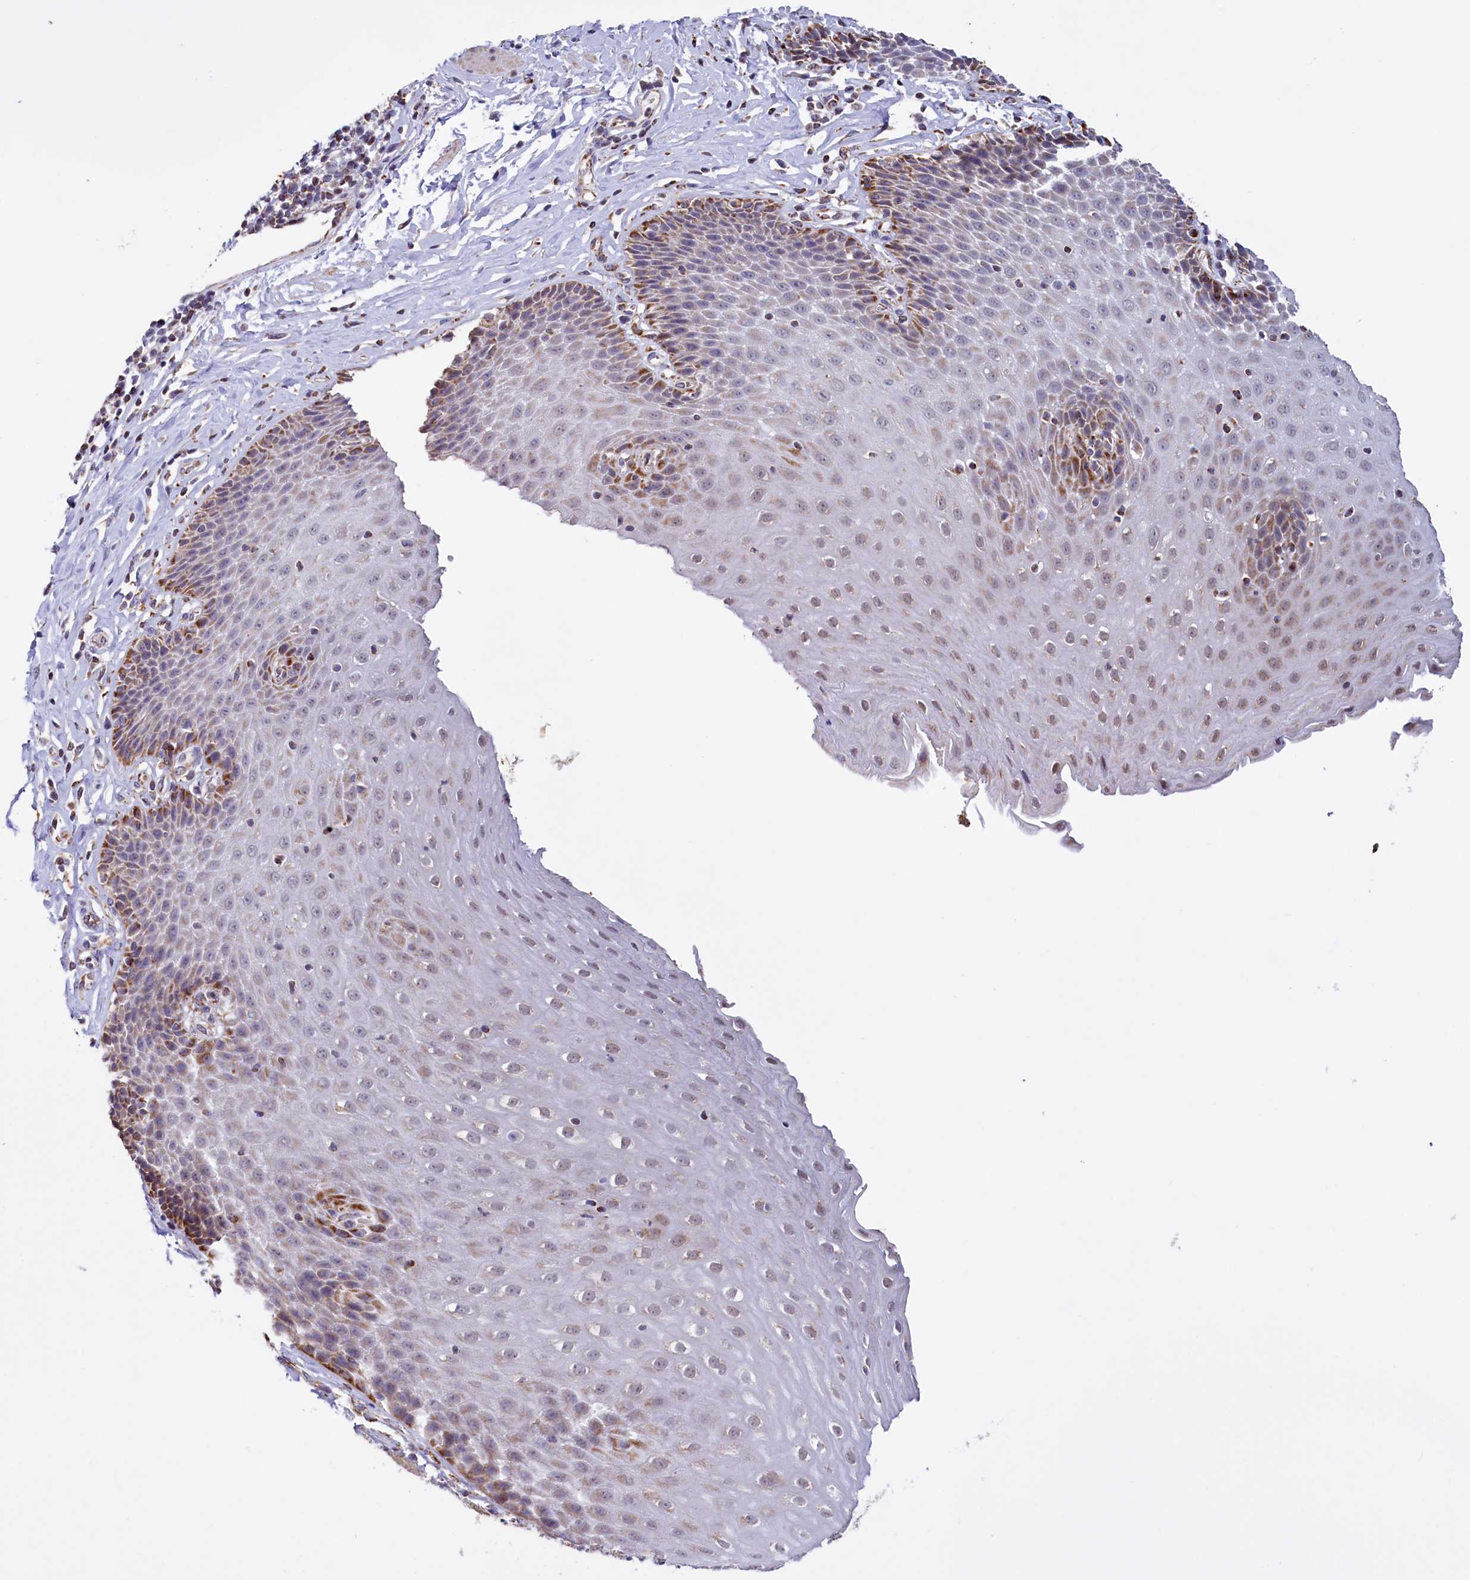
{"staining": {"intensity": "moderate", "quantity": "25%-75%", "location": "cytoplasmic/membranous"}, "tissue": "esophagus", "cell_type": "Squamous epithelial cells", "image_type": "normal", "snomed": [{"axis": "morphology", "description": "Normal tissue, NOS"}, {"axis": "topography", "description": "Esophagus"}], "caption": "The micrograph shows staining of normal esophagus, revealing moderate cytoplasmic/membranous protein expression (brown color) within squamous epithelial cells. (DAB IHC, brown staining for protein, blue staining for nuclei).", "gene": "DYNC2H1", "patient": {"sex": "female", "age": 61}}